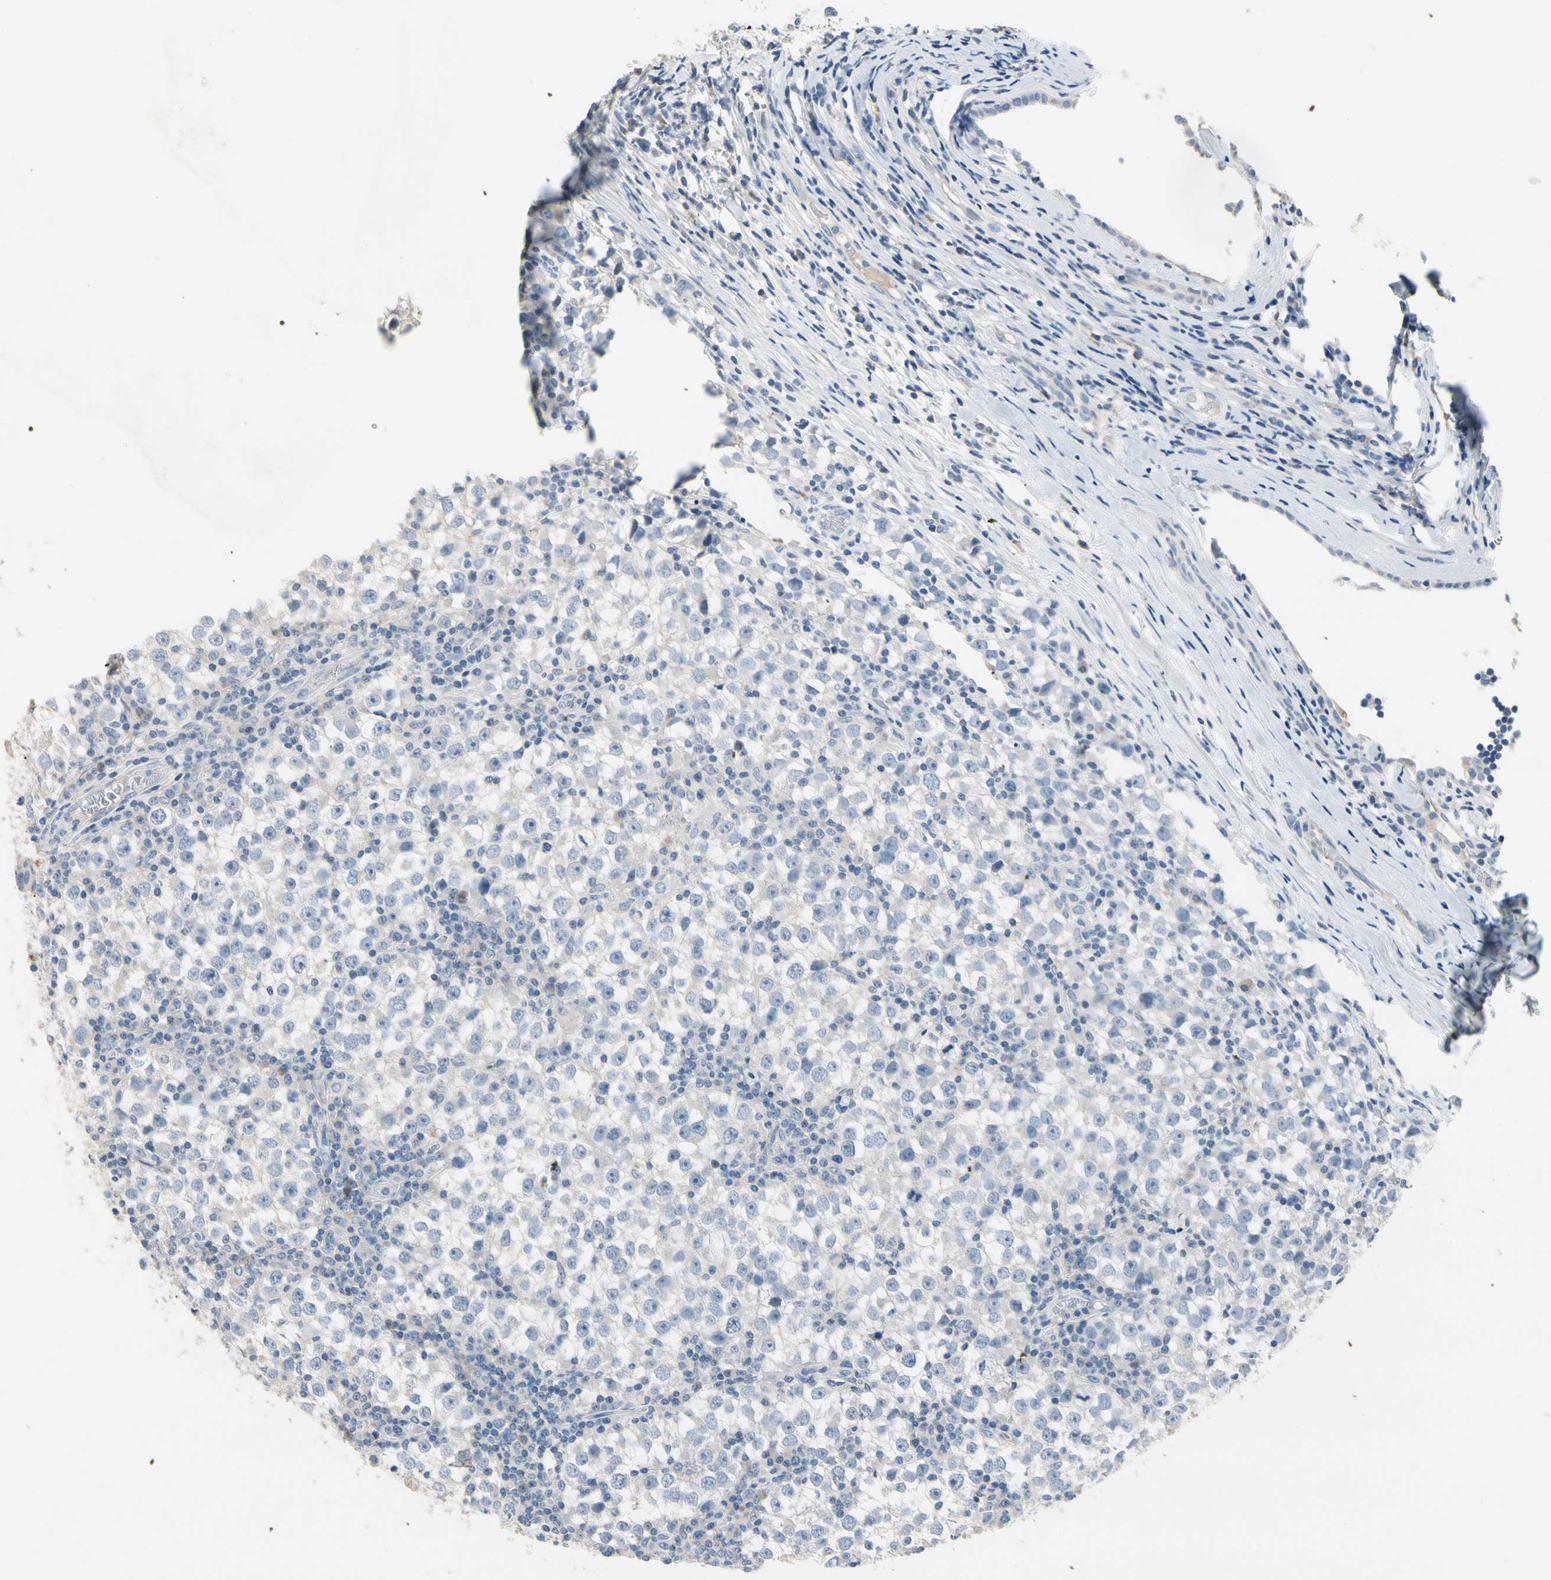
{"staining": {"intensity": "negative", "quantity": "none", "location": "none"}, "tissue": "testis cancer", "cell_type": "Tumor cells", "image_type": "cancer", "snomed": [{"axis": "morphology", "description": "Seminoma, NOS"}, {"axis": "topography", "description": "Testis"}], "caption": "Micrograph shows no significant protein staining in tumor cells of testis seminoma.", "gene": "CPA3", "patient": {"sex": "male", "age": 65}}